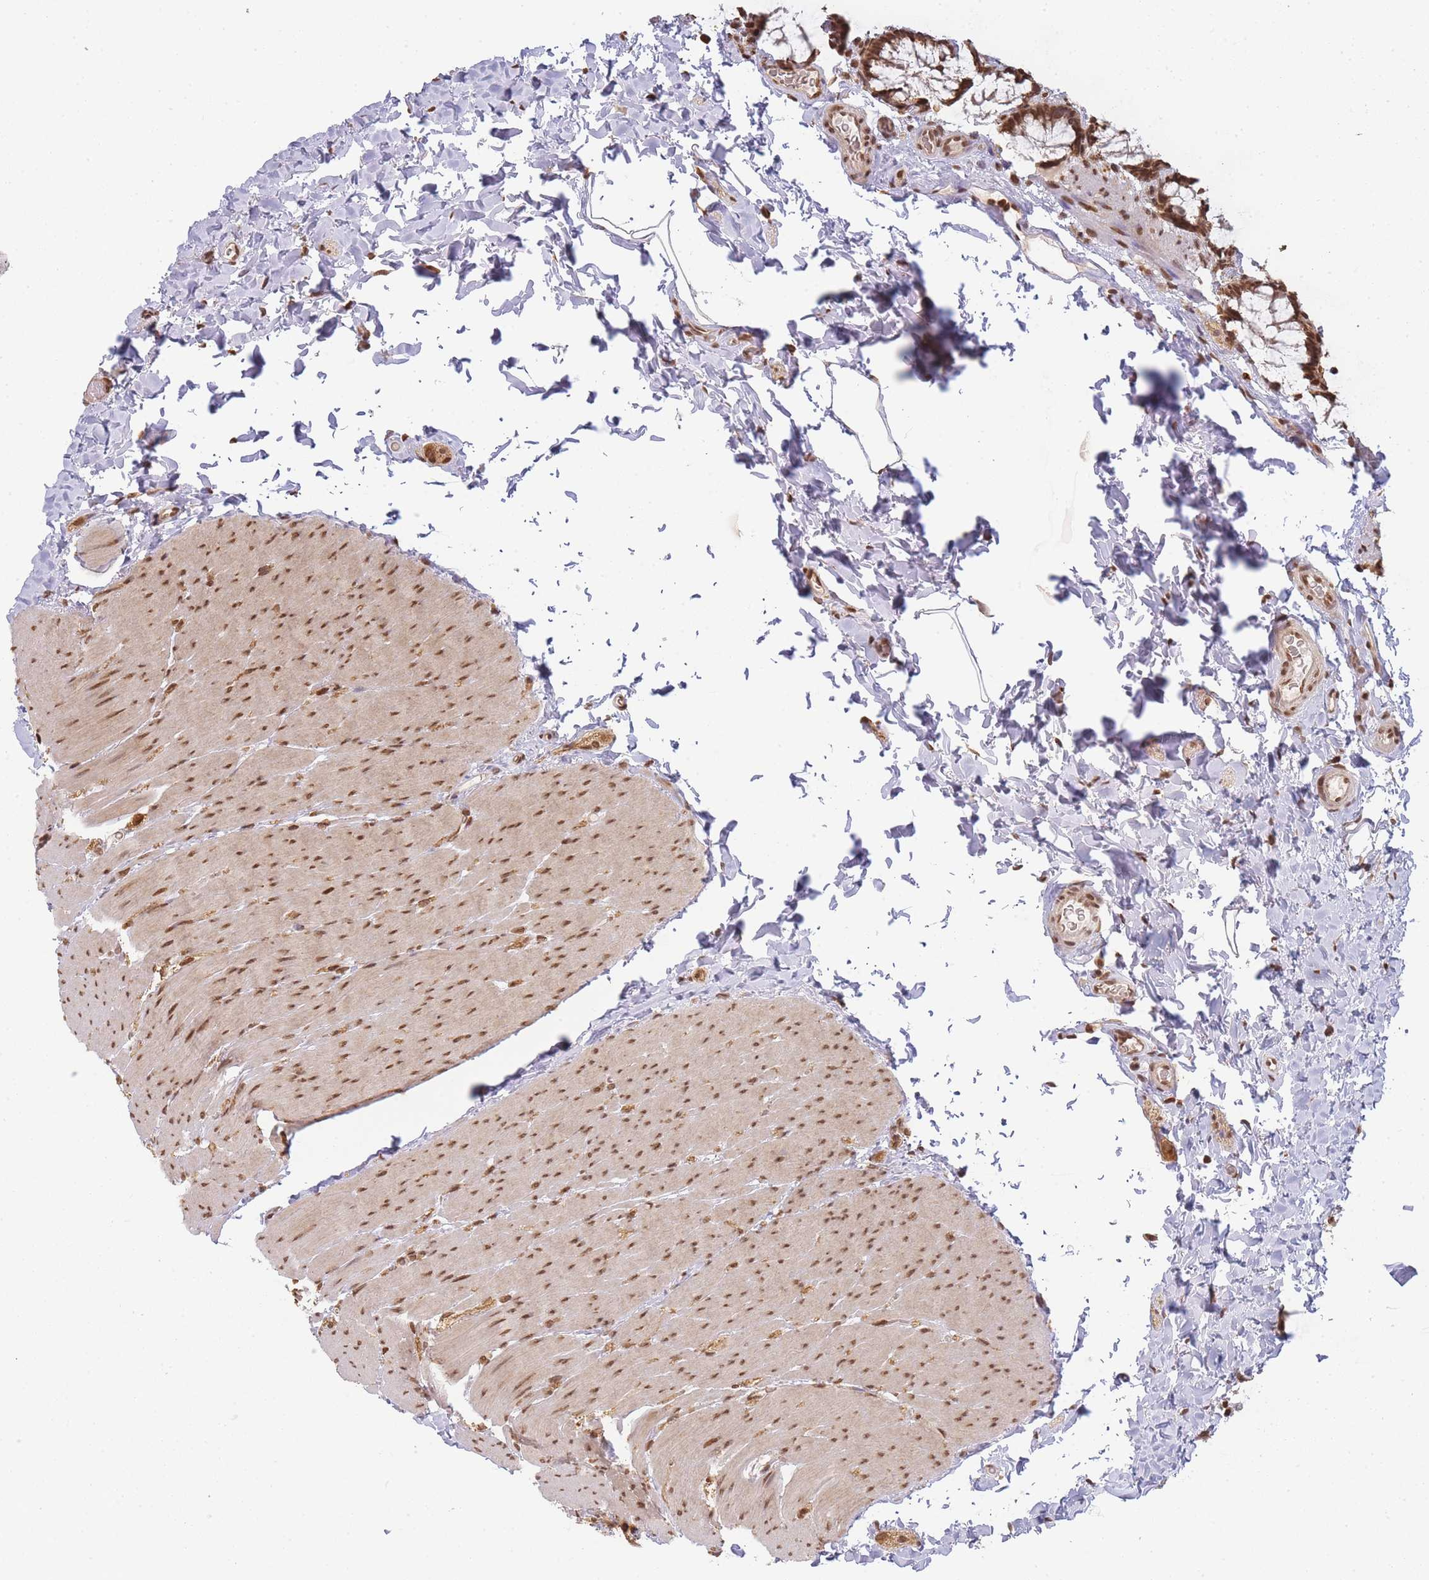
{"staining": {"intensity": "moderate", "quantity": ">75%", "location": "nuclear"}, "tissue": "colon", "cell_type": "Endothelial cells", "image_type": "normal", "snomed": [{"axis": "morphology", "description": "Normal tissue, NOS"}, {"axis": "topography", "description": "Colon"}], "caption": "This is an image of immunohistochemistry staining of normal colon, which shows moderate positivity in the nuclear of endothelial cells.", "gene": "WWTR1", "patient": {"sex": "male", "age": 46}}